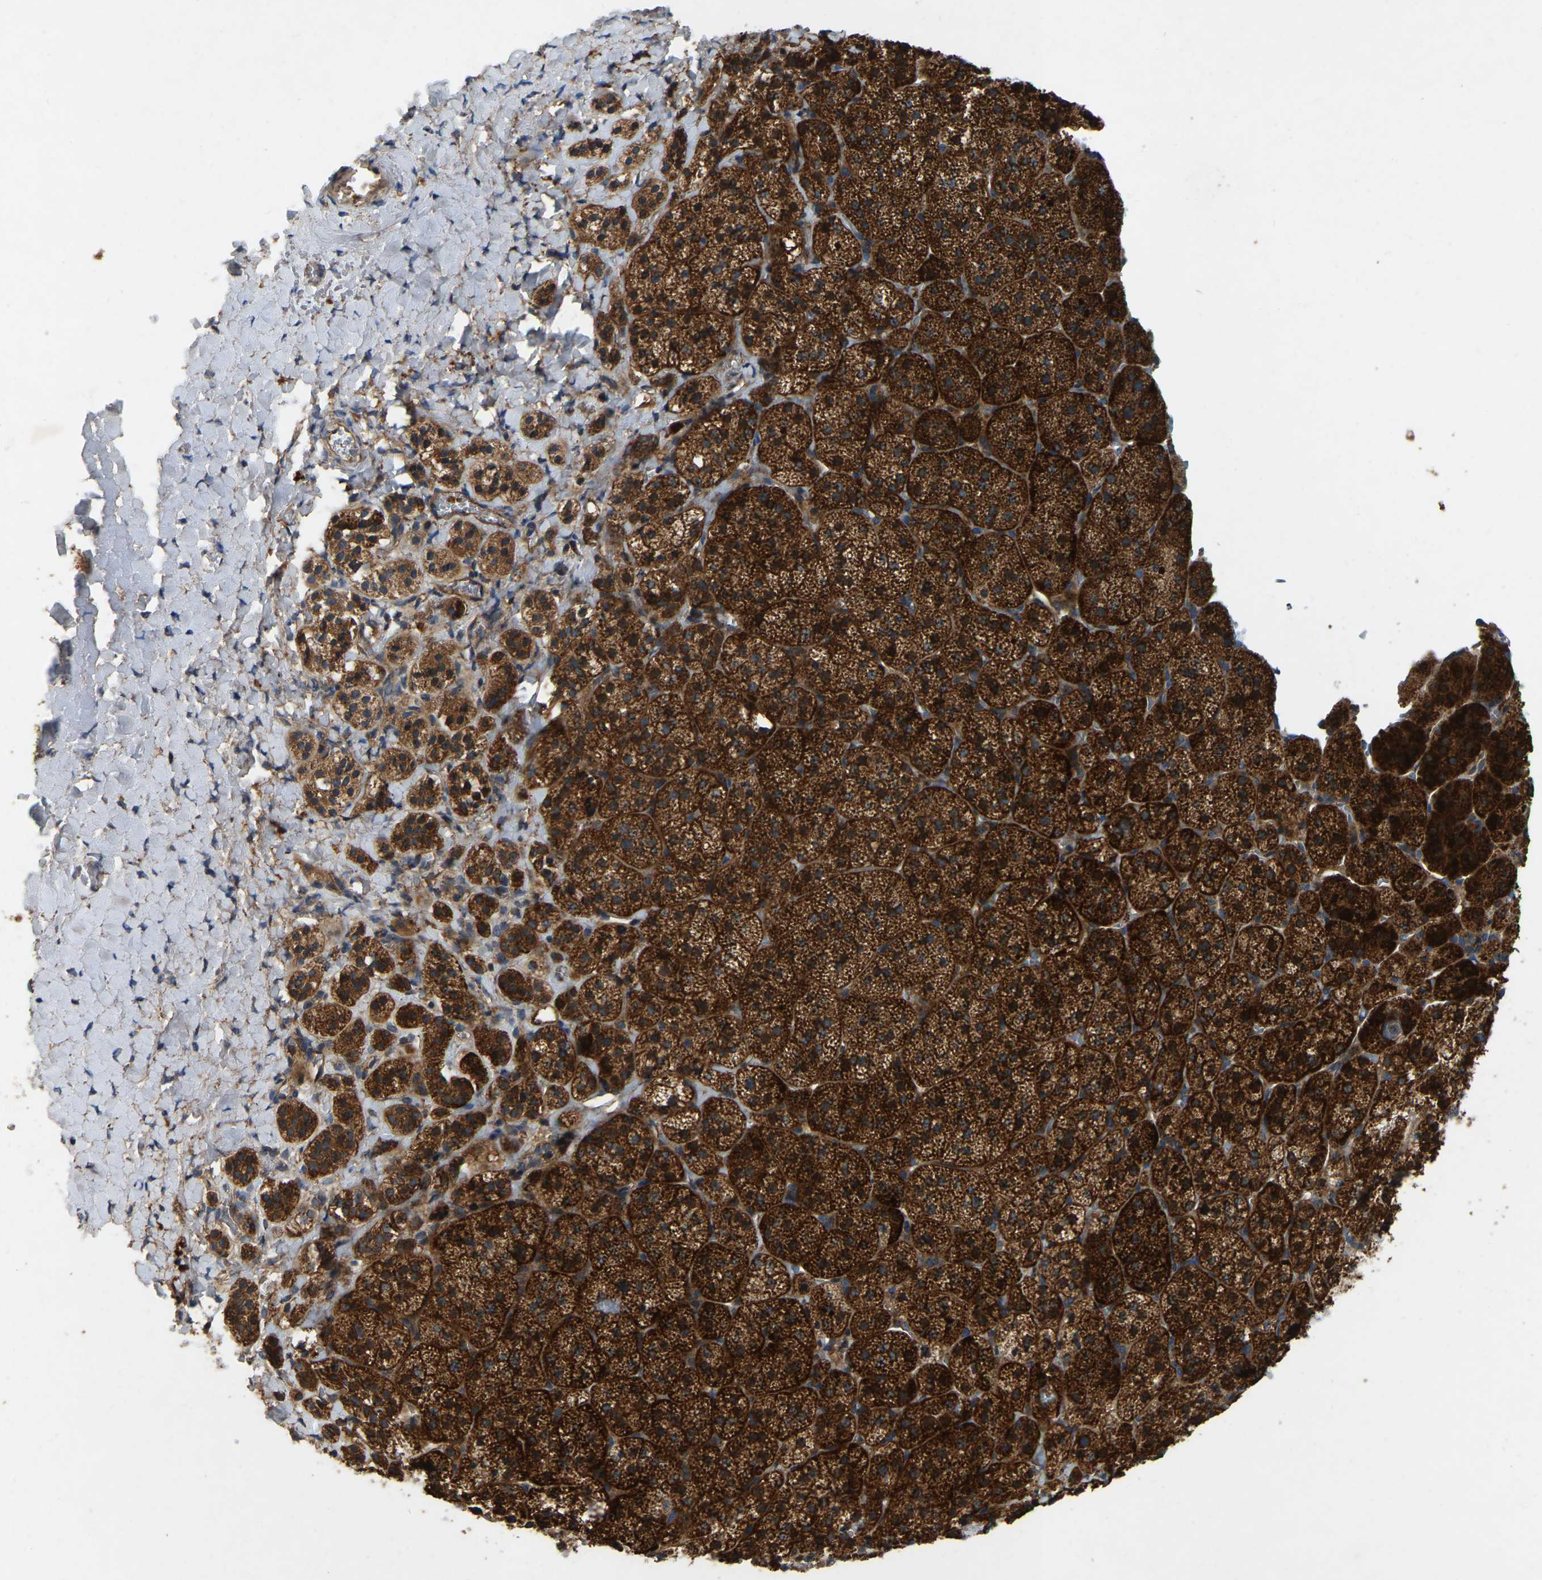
{"staining": {"intensity": "strong", "quantity": ">75%", "location": "cytoplasmic/membranous"}, "tissue": "adrenal gland", "cell_type": "Glandular cells", "image_type": "normal", "snomed": [{"axis": "morphology", "description": "Normal tissue, NOS"}, {"axis": "topography", "description": "Adrenal gland"}], "caption": "Immunohistochemical staining of benign human adrenal gland reveals high levels of strong cytoplasmic/membranous staining in about >75% of glandular cells.", "gene": "SAMD9L", "patient": {"sex": "female", "age": 44}}